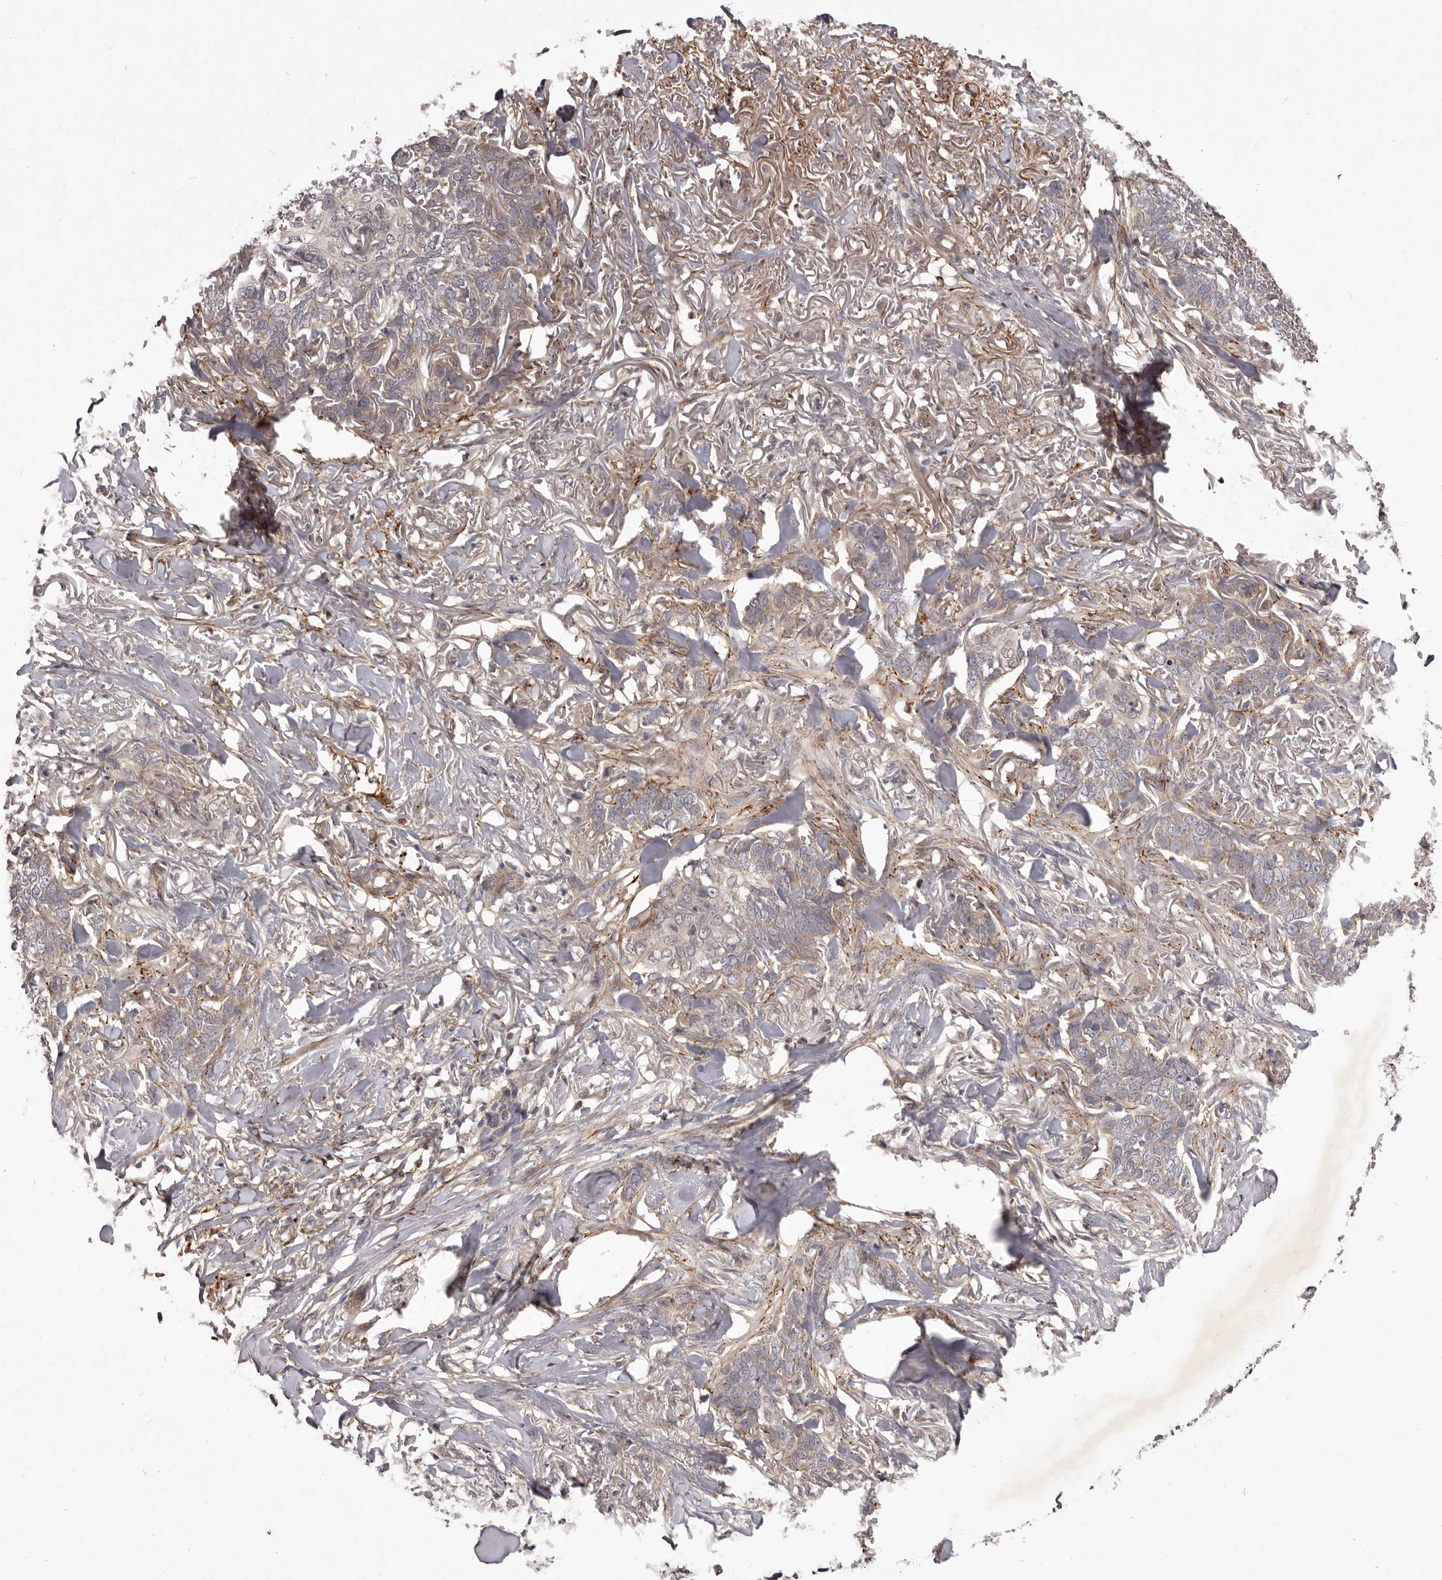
{"staining": {"intensity": "weak", "quantity": "<25%", "location": "cytoplasmic/membranous"}, "tissue": "skin cancer", "cell_type": "Tumor cells", "image_type": "cancer", "snomed": [{"axis": "morphology", "description": "Normal tissue, NOS"}, {"axis": "morphology", "description": "Basal cell carcinoma"}, {"axis": "topography", "description": "Skin"}], "caption": "This is a micrograph of IHC staining of basal cell carcinoma (skin), which shows no expression in tumor cells. (DAB (3,3'-diaminobenzidine) IHC with hematoxylin counter stain).", "gene": "HBS1L", "patient": {"sex": "male", "age": 77}}